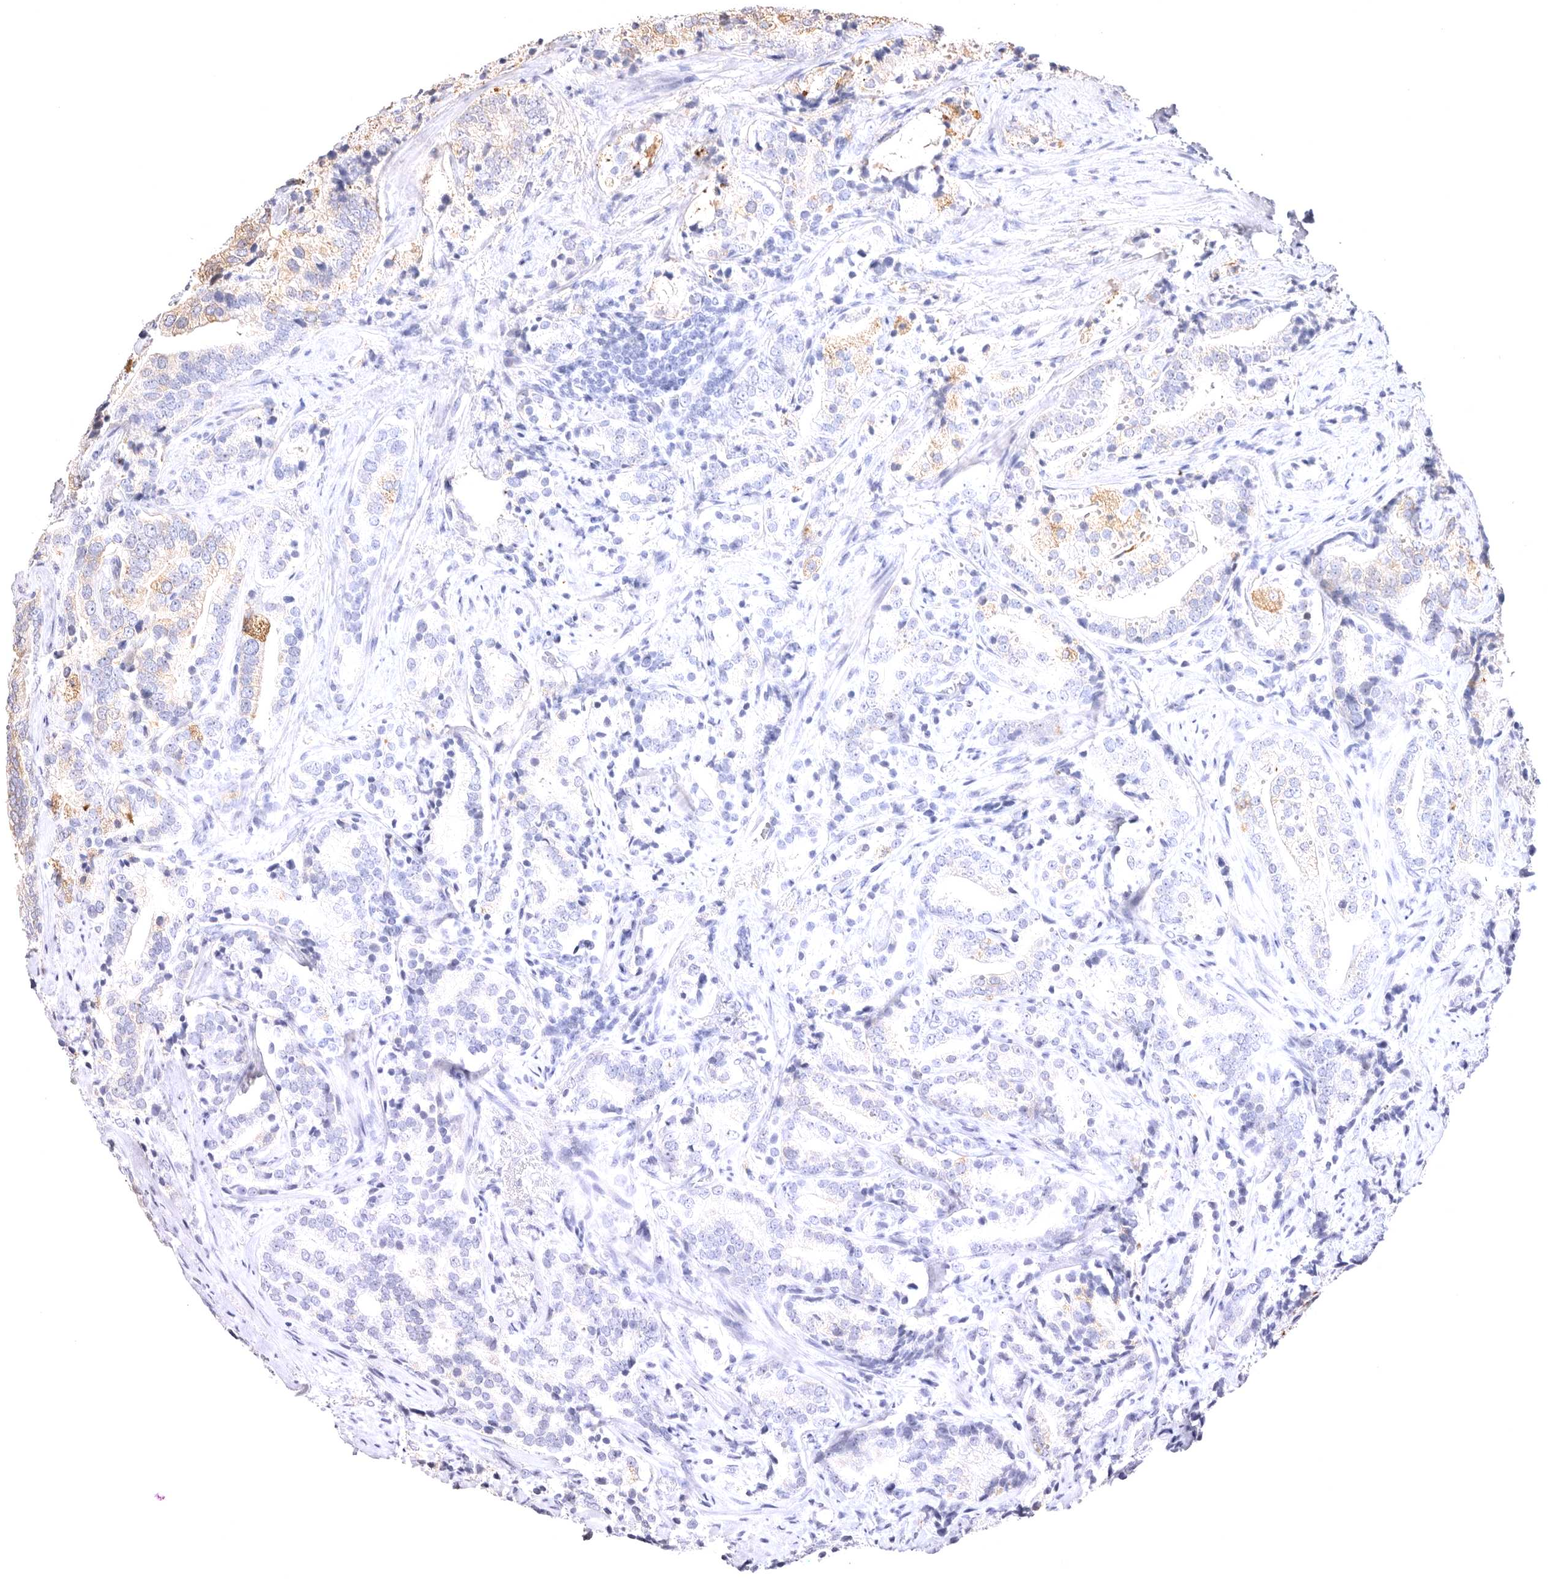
{"staining": {"intensity": "negative", "quantity": "none", "location": "none"}, "tissue": "prostate cancer", "cell_type": "Tumor cells", "image_type": "cancer", "snomed": [{"axis": "morphology", "description": "Adenocarcinoma, High grade"}, {"axis": "topography", "description": "Prostate"}], "caption": "The histopathology image shows no staining of tumor cells in prostate cancer. (Brightfield microscopy of DAB IHC at high magnification).", "gene": "VPS45", "patient": {"sex": "male", "age": 57}}